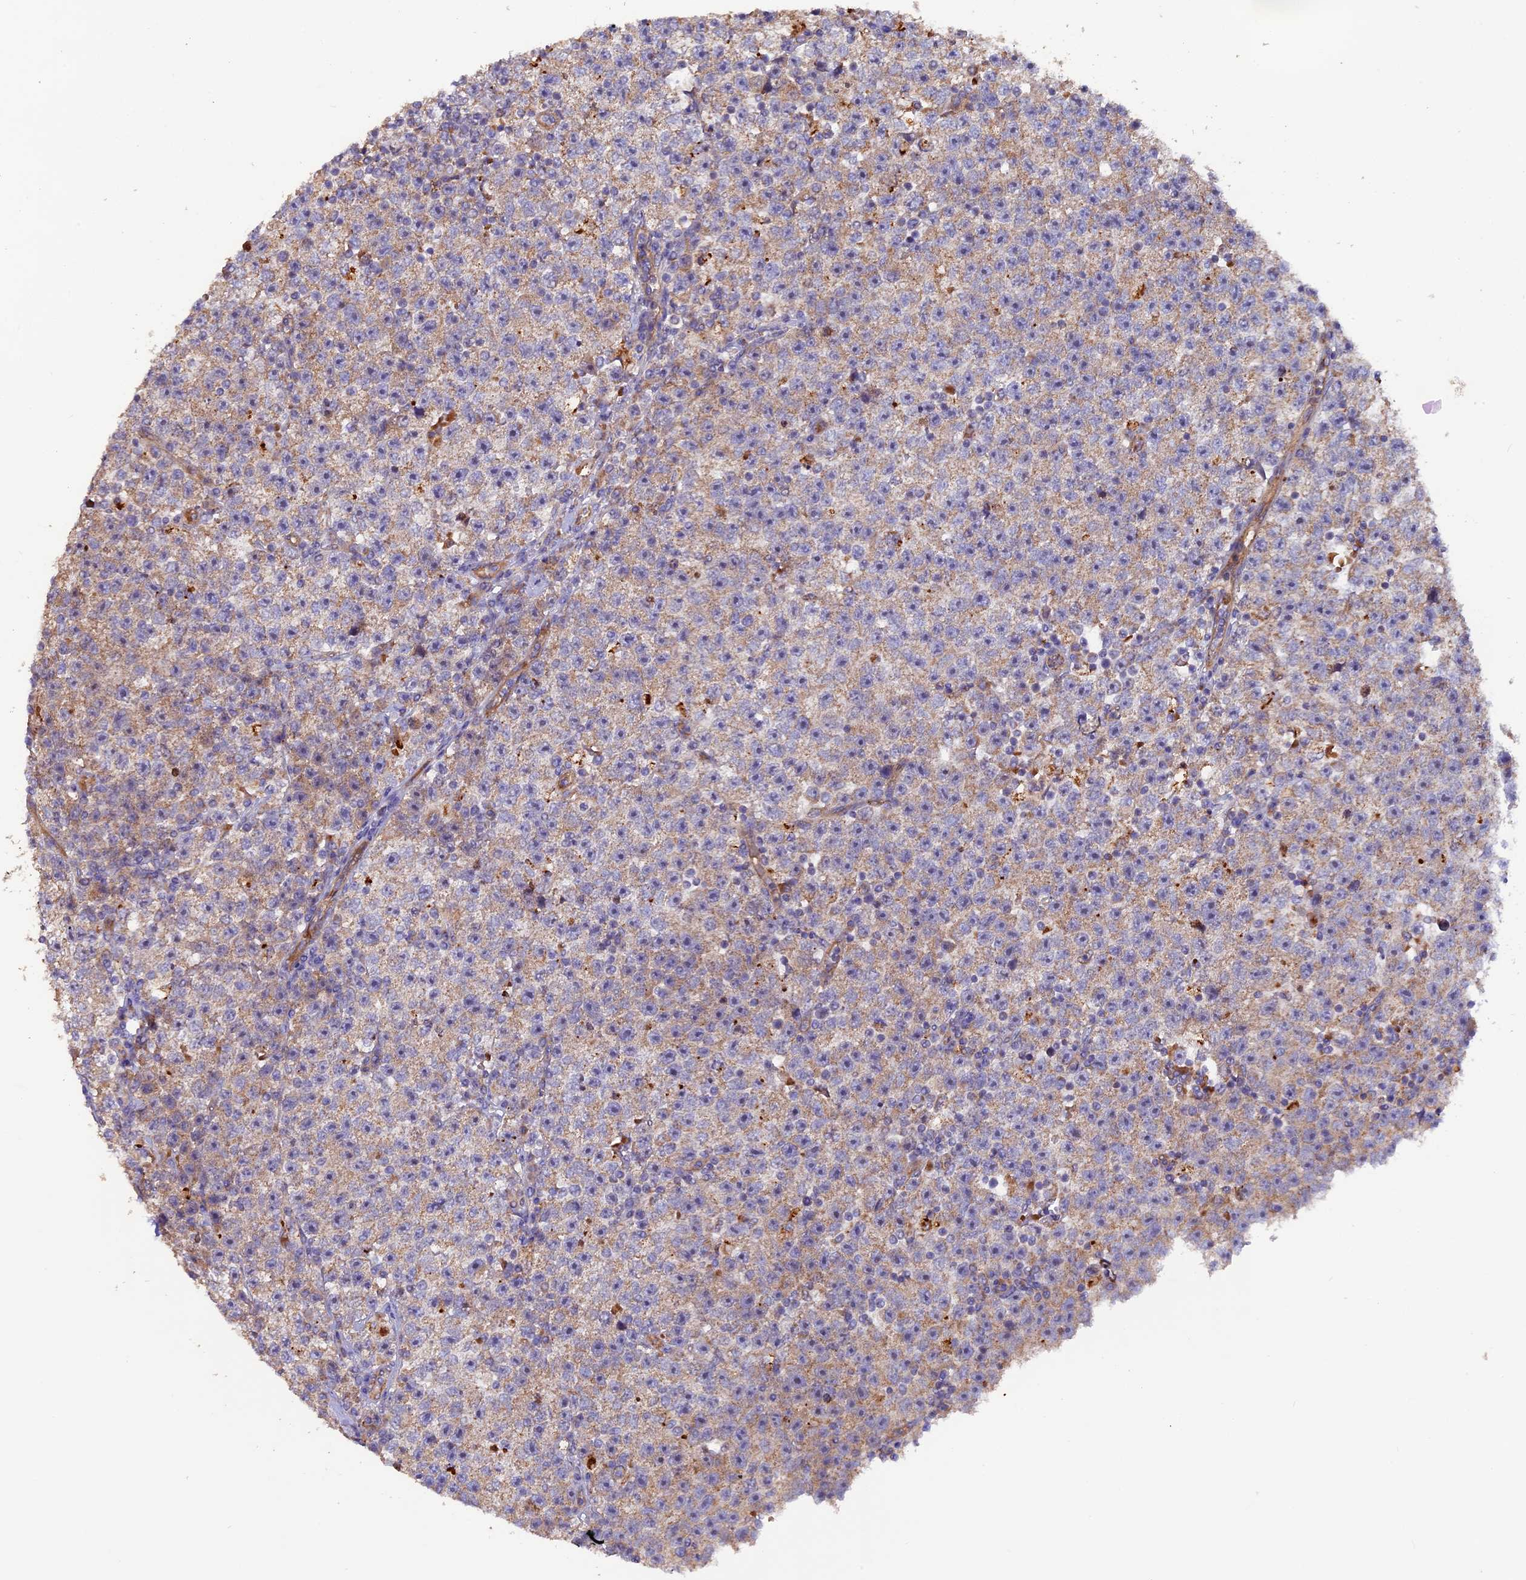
{"staining": {"intensity": "weak", "quantity": ">75%", "location": "cytoplasmic/membranous"}, "tissue": "testis cancer", "cell_type": "Tumor cells", "image_type": "cancer", "snomed": [{"axis": "morphology", "description": "Seminoma, NOS"}, {"axis": "topography", "description": "Testis"}], "caption": "Brown immunohistochemical staining in human seminoma (testis) shows weak cytoplasmic/membranous expression in about >75% of tumor cells. The staining was performed using DAB (3,3'-diaminobenzidine), with brown indicating positive protein expression. Nuclei are stained blue with hematoxylin.", "gene": "DUS3L", "patient": {"sex": "male", "age": 22}}